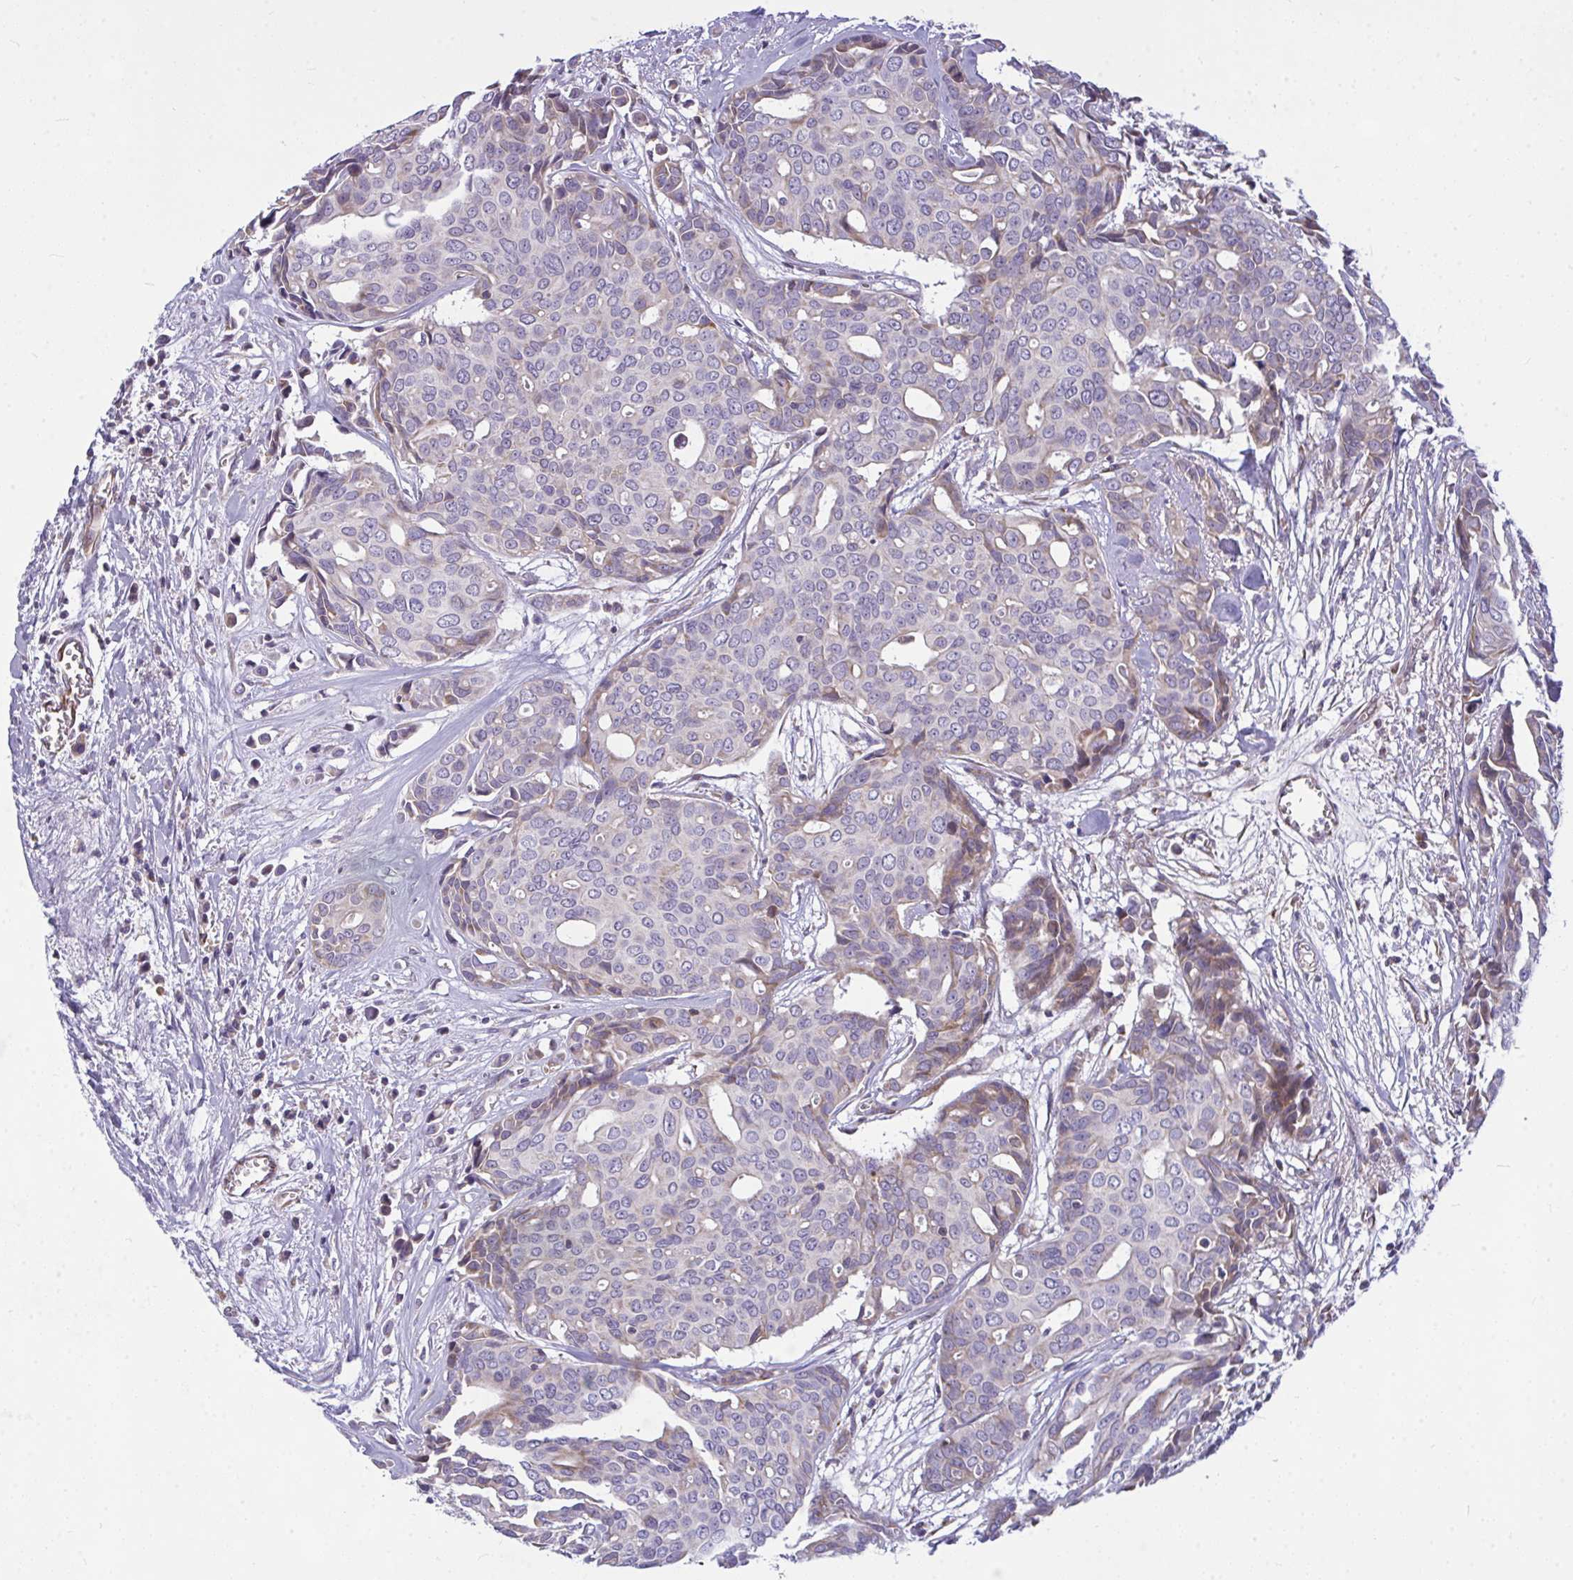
{"staining": {"intensity": "weak", "quantity": "<25%", "location": "cytoplasmic/membranous"}, "tissue": "breast cancer", "cell_type": "Tumor cells", "image_type": "cancer", "snomed": [{"axis": "morphology", "description": "Duct carcinoma"}, {"axis": "topography", "description": "Breast"}], "caption": "Breast cancer (infiltrating ductal carcinoma) was stained to show a protein in brown. There is no significant positivity in tumor cells.", "gene": "CEP63", "patient": {"sex": "female", "age": 54}}